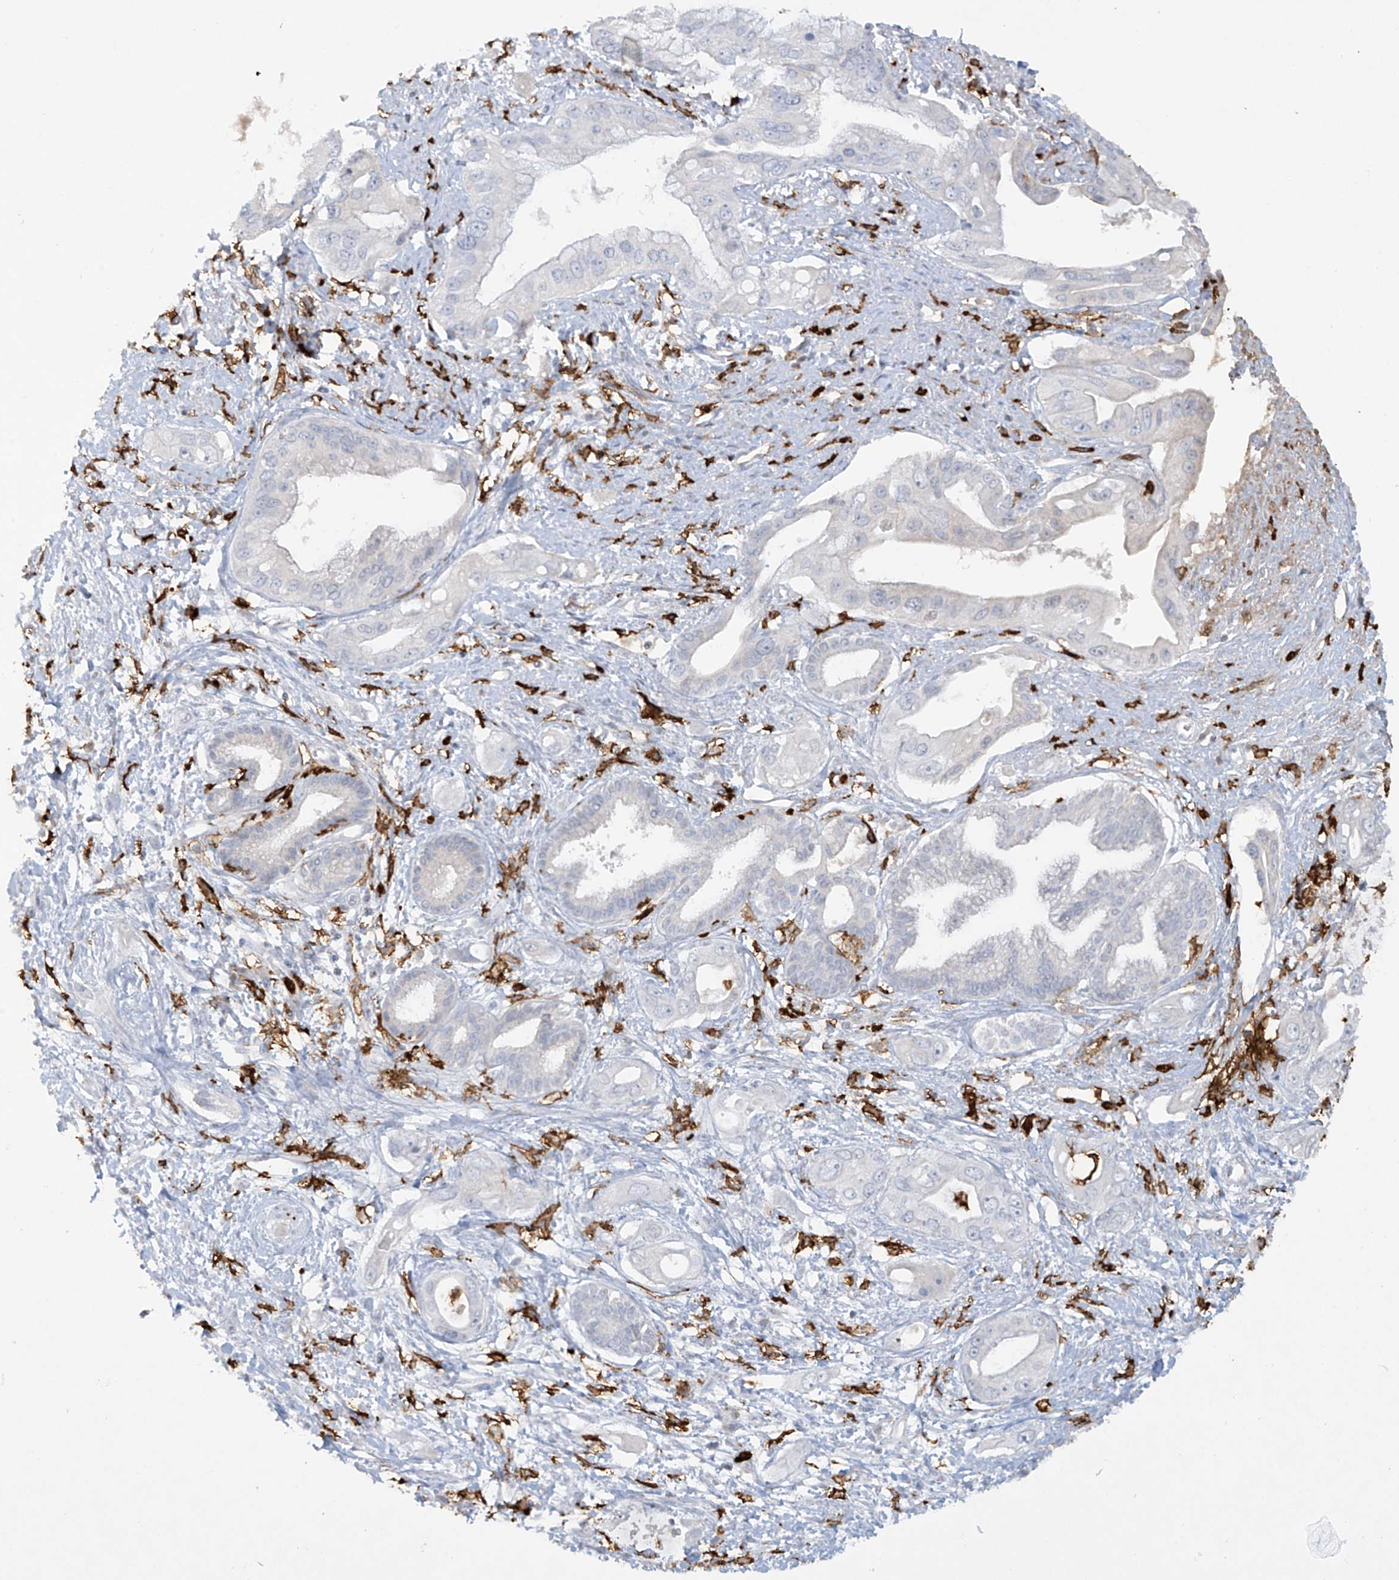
{"staining": {"intensity": "negative", "quantity": "none", "location": "none"}, "tissue": "pancreatic cancer", "cell_type": "Tumor cells", "image_type": "cancer", "snomed": [{"axis": "morphology", "description": "Inflammation, NOS"}, {"axis": "morphology", "description": "Adenocarcinoma, NOS"}, {"axis": "topography", "description": "Pancreas"}], "caption": "There is no significant positivity in tumor cells of adenocarcinoma (pancreatic). (Immunohistochemistry, brightfield microscopy, high magnification).", "gene": "FCGR3A", "patient": {"sex": "female", "age": 56}}